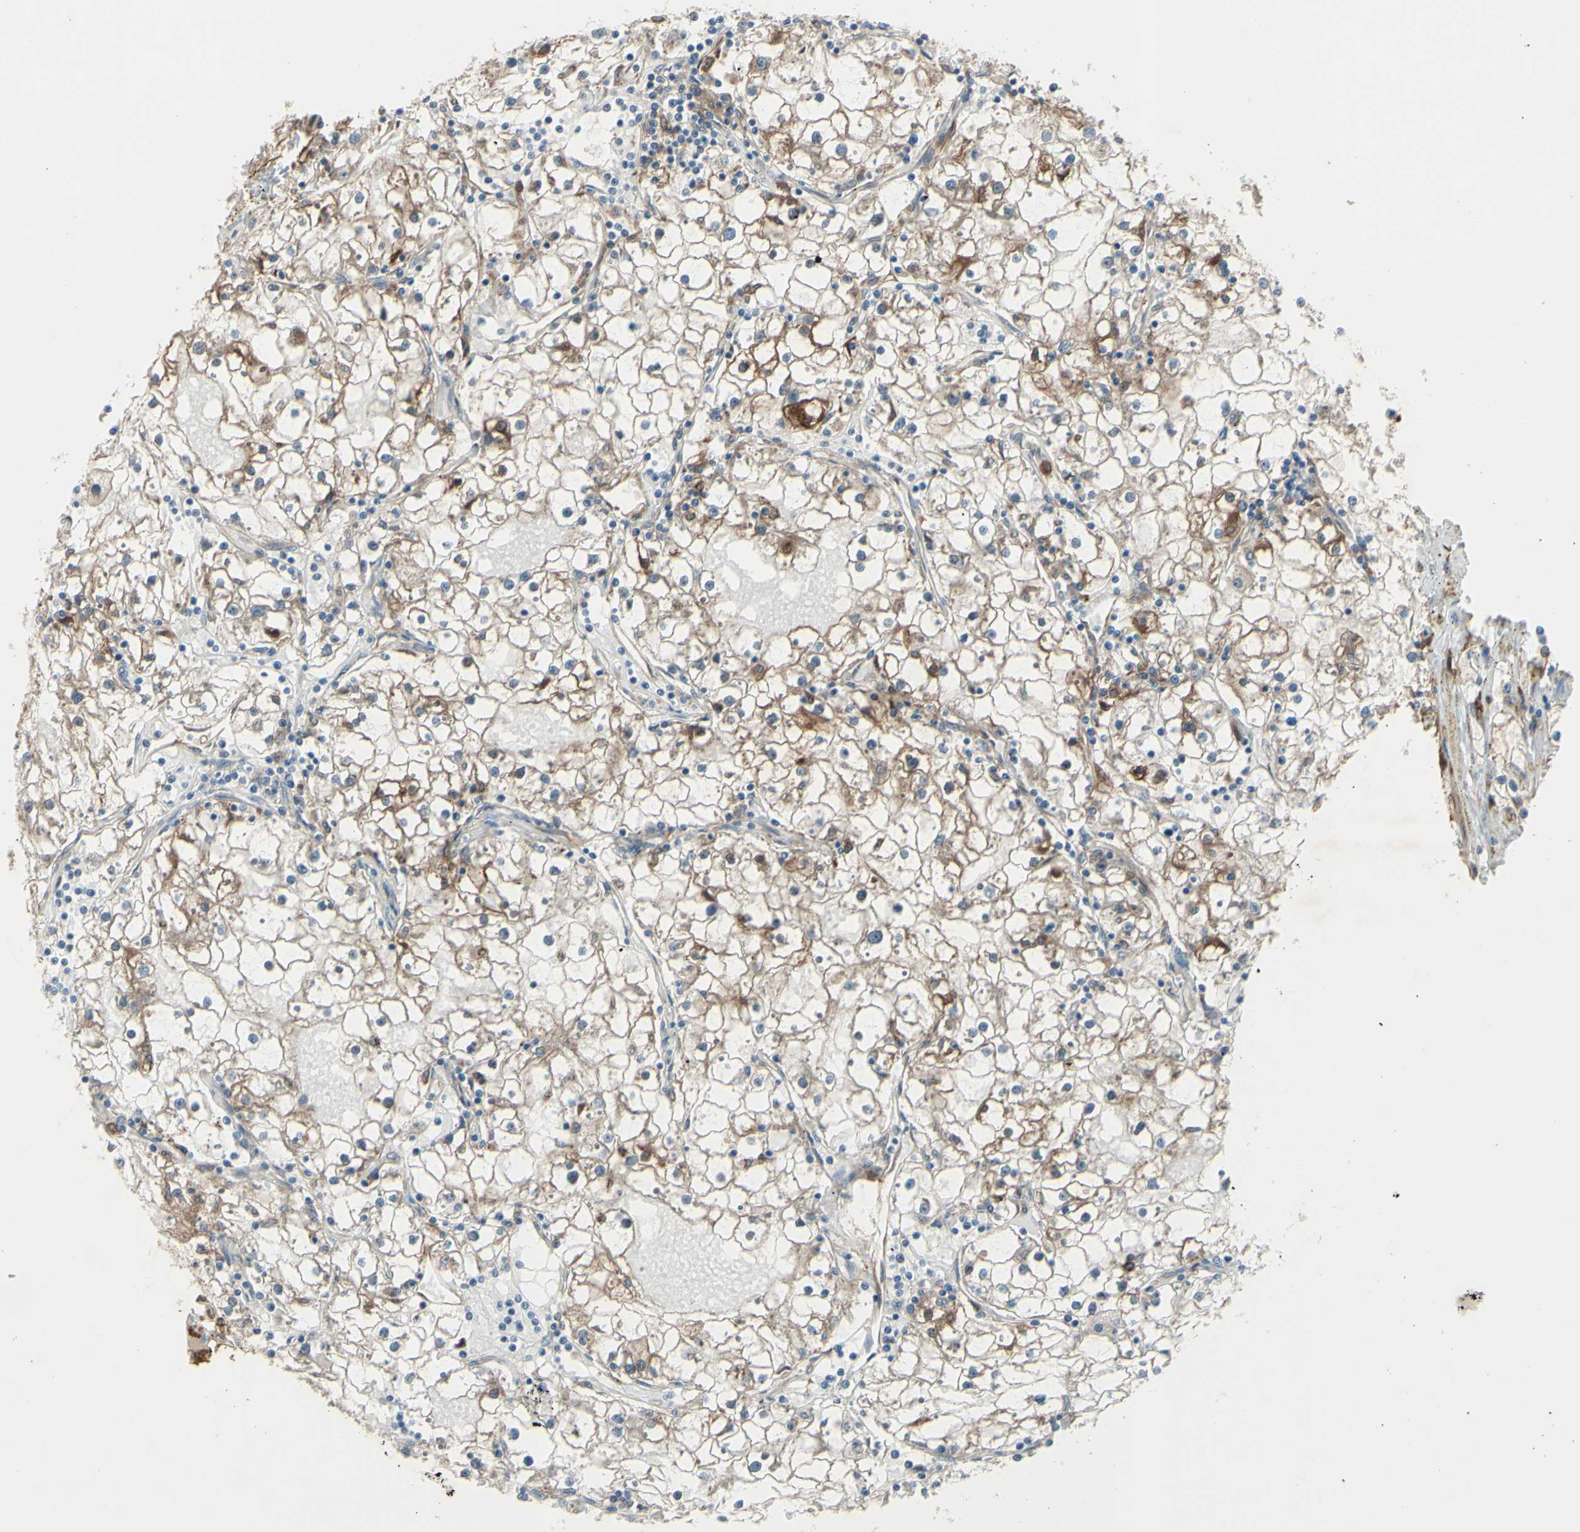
{"staining": {"intensity": "moderate", "quantity": "25%-75%", "location": "cytoplasmic/membranous"}, "tissue": "renal cancer", "cell_type": "Tumor cells", "image_type": "cancer", "snomed": [{"axis": "morphology", "description": "Adenocarcinoma, NOS"}, {"axis": "topography", "description": "Kidney"}], "caption": "Renal cancer was stained to show a protein in brown. There is medium levels of moderate cytoplasmic/membranous staining in about 25%-75% of tumor cells.", "gene": "IGSF9B", "patient": {"sex": "male", "age": 56}}